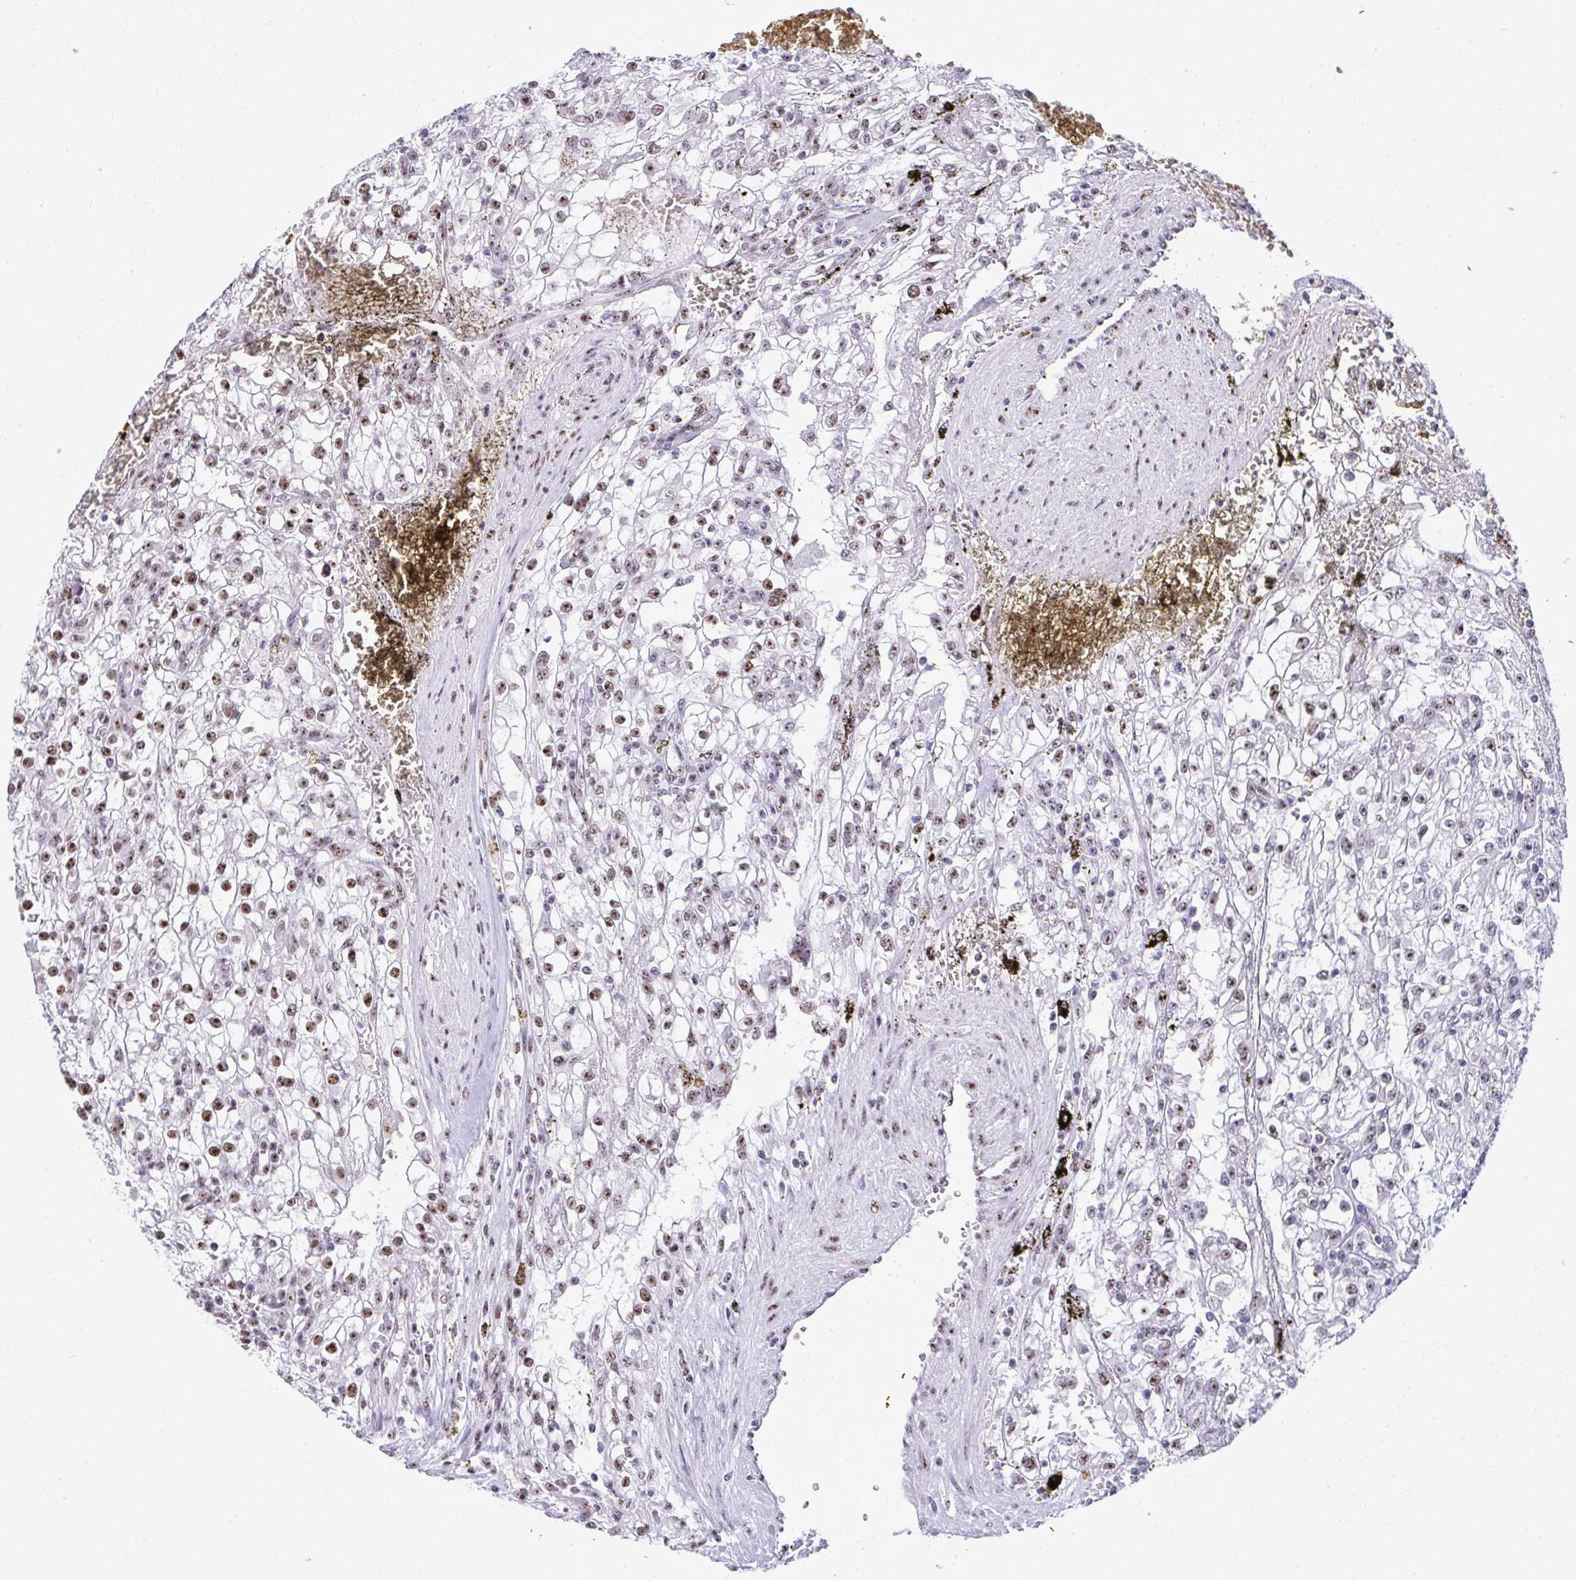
{"staining": {"intensity": "moderate", "quantity": ">75%", "location": "nuclear"}, "tissue": "renal cancer", "cell_type": "Tumor cells", "image_type": "cancer", "snomed": [{"axis": "morphology", "description": "Adenocarcinoma, NOS"}, {"axis": "topography", "description": "Kidney"}], "caption": "Protein staining exhibits moderate nuclear staining in approximately >75% of tumor cells in renal cancer (adenocarcinoma).", "gene": "PELP1", "patient": {"sex": "female", "age": 74}}